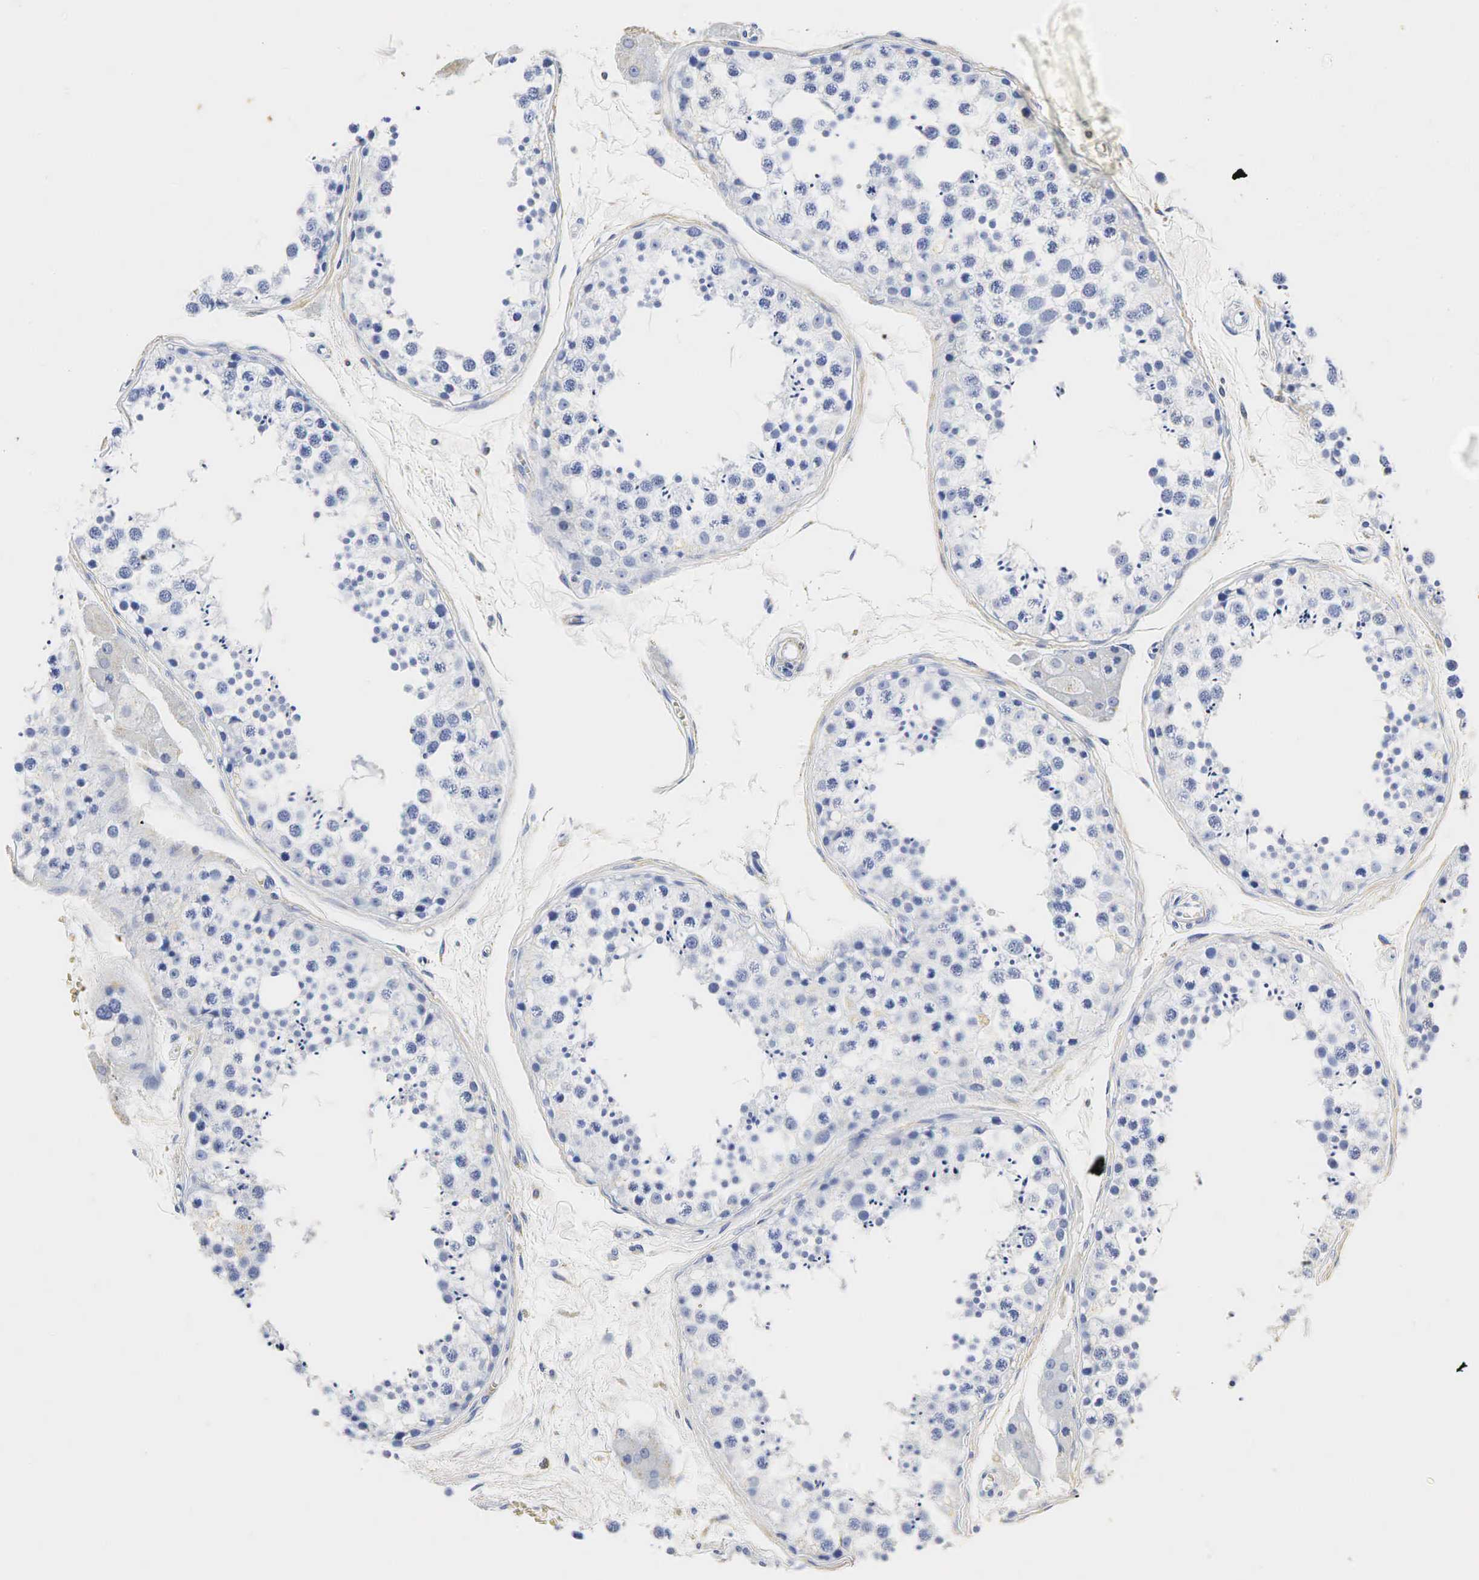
{"staining": {"intensity": "negative", "quantity": "none", "location": "none"}, "tissue": "testis", "cell_type": "Cells in seminiferous ducts", "image_type": "normal", "snomed": [{"axis": "morphology", "description": "Normal tissue, NOS"}, {"axis": "topography", "description": "Testis"}], "caption": "High magnification brightfield microscopy of normal testis stained with DAB (3,3'-diaminobenzidine) (brown) and counterstained with hematoxylin (blue): cells in seminiferous ducts show no significant positivity. The staining is performed using DAB brown chromogen with nuclei counter-stained in using hematoxylin.", "gene": "LYZ", "patient": {"sex": "male", "age": 57}}